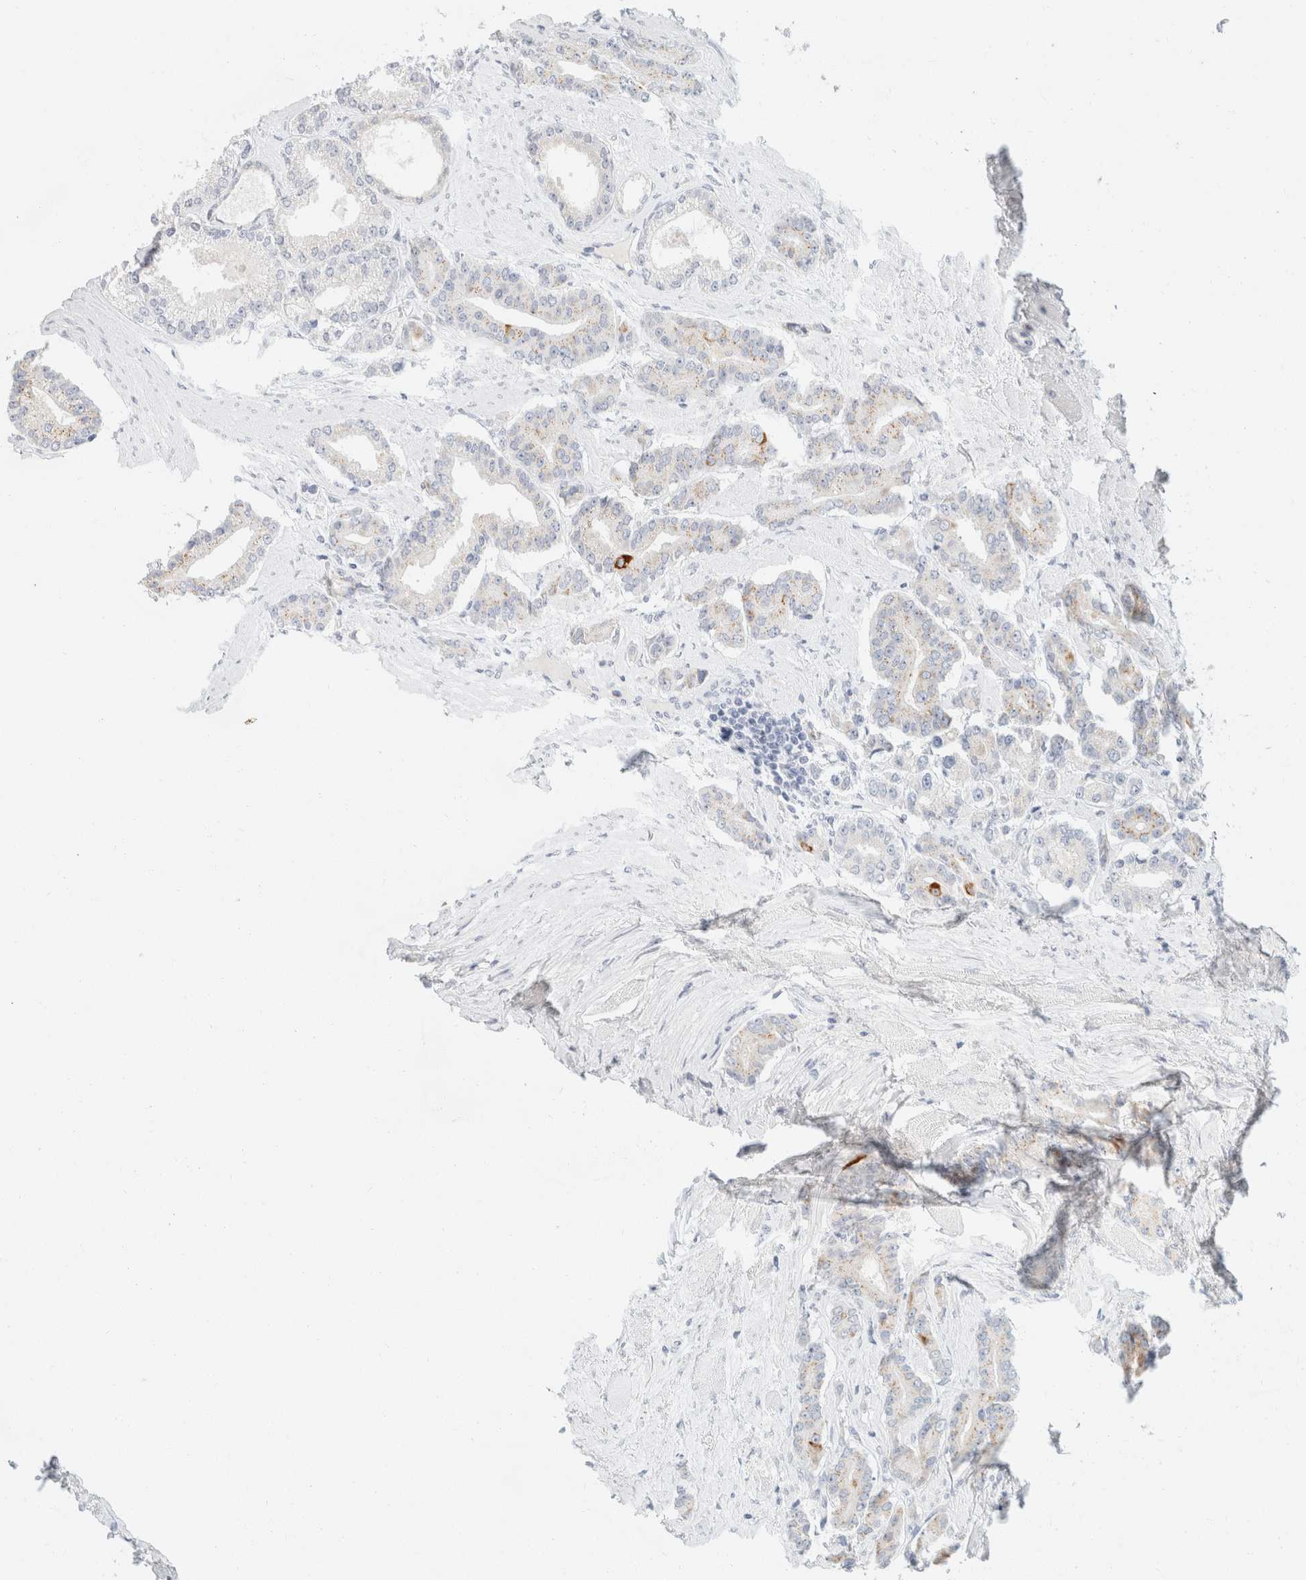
{"staining": {"intensity": "strong", "quantity": "<25%", "location": "cytoplasmic/membranous"}, "tissue": "prostate cancer", "cell_type": "Tumor cells", "image_type": "cancer", "snomed": [{"axis": "morphology", "description": "Adenocarcinoma, High grade"}, {"axis": "topography", "description": "Prostate"}], "caption": "This photomicrograph displays prostate cancer stained with immunohistochemistry (IHC) to label a protein in brown. The cytoplasmic/membranous of tumor cells show strong positivity for the protein. Nuclei are counter-stained blue.", "gene": "KRT20", "patient": {"sex": "male", "age": 71}}